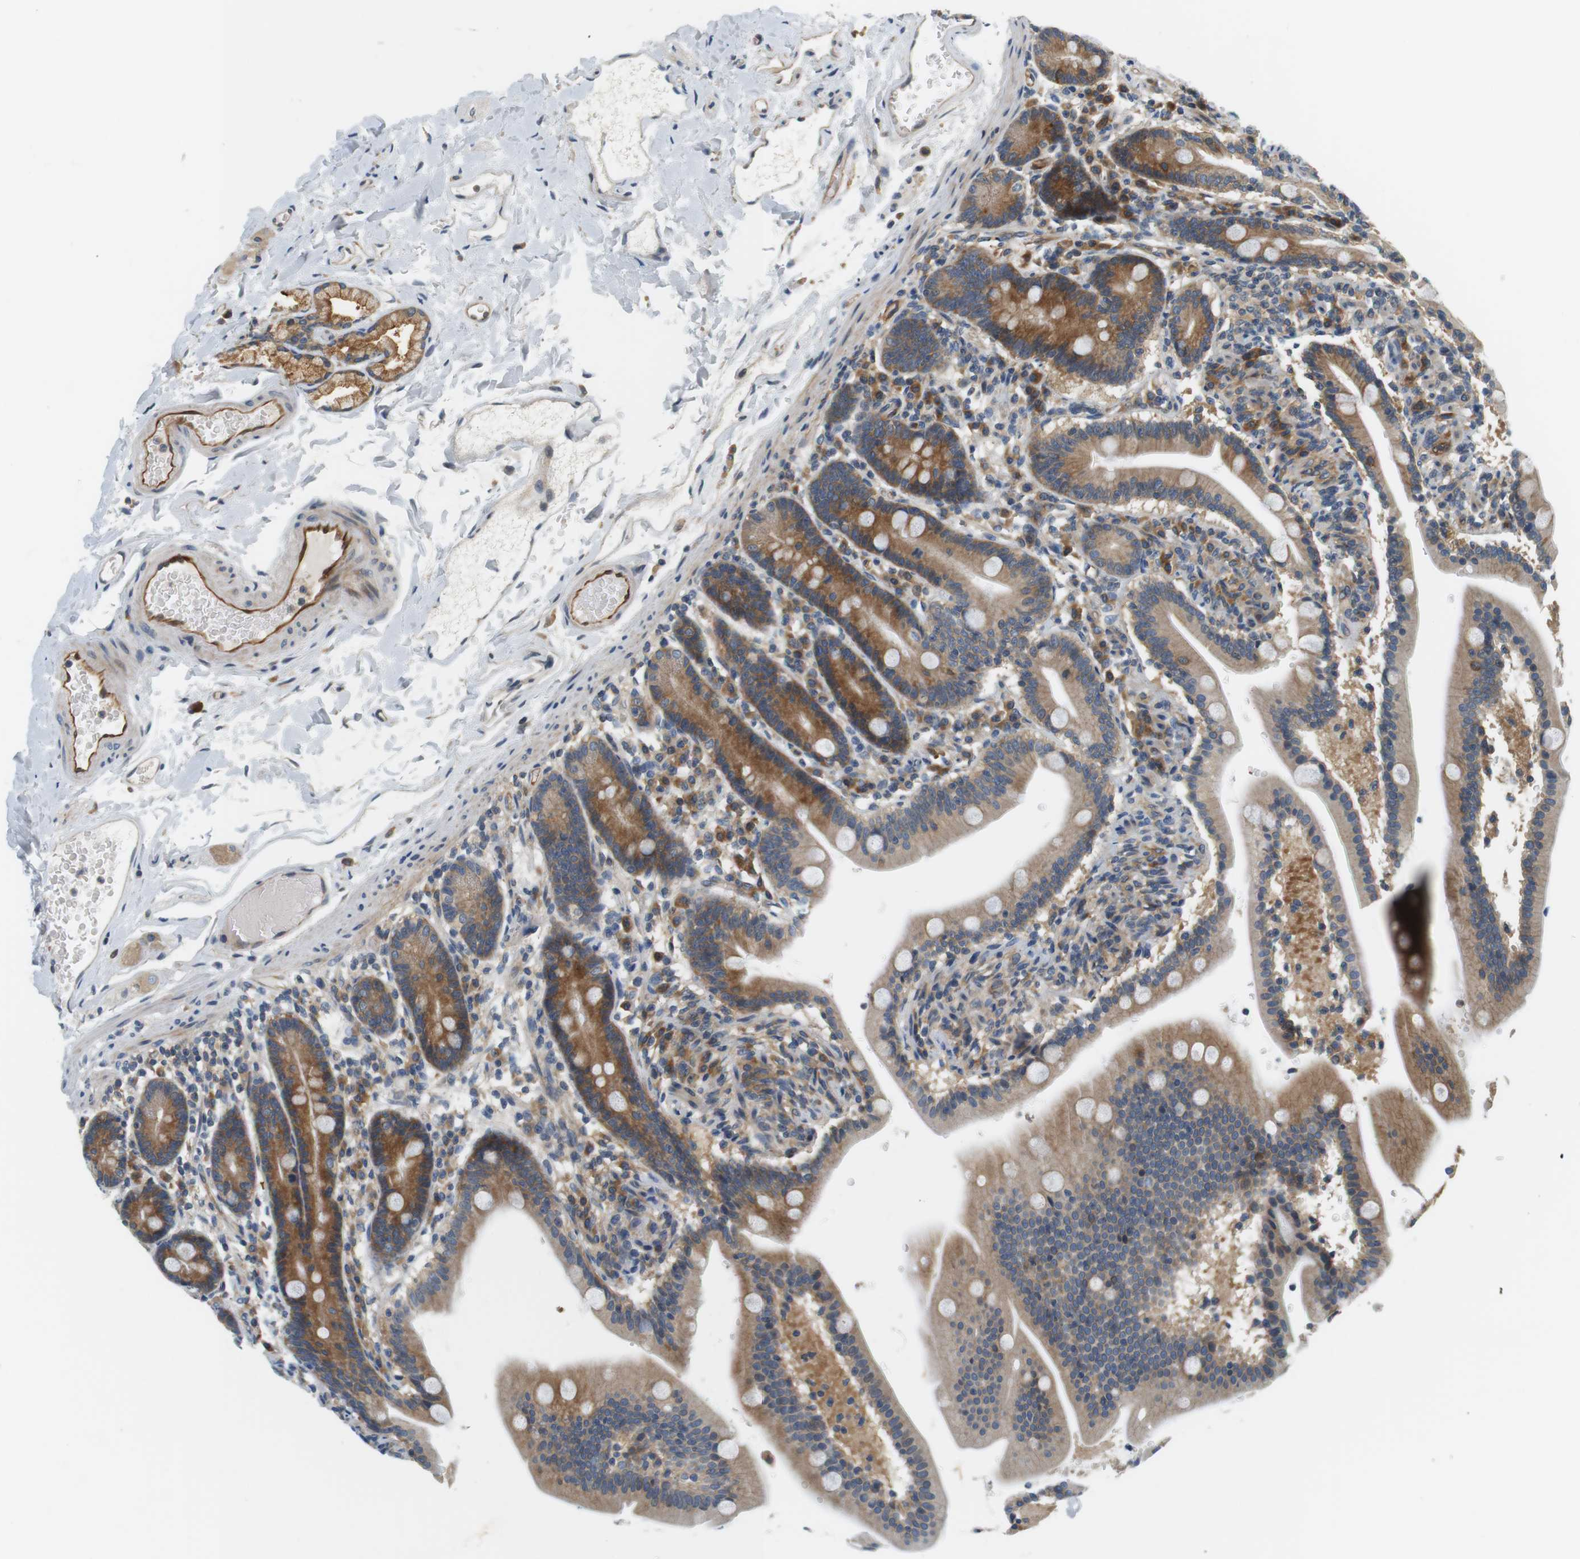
{"staining": {"intensity": "moderate", "quantity": ">75%", "location": "cytoplasmic/membranous"}, "tissue": "duodenum", "cell_type": "Glandular cells", "image_type": "normal", "snomed": [{"axis": "morphology", "description": "Normal tissue, NOS"}, {"axis": "topography", "description": "Duodenum"}], "caption": "This photomicrograph reveals benign duodenum stained with immunohistochemistry (IHC) to label a protein in brown. The cytoplasmic/membranous of glandular cells show moderate positivity for the protein. Nuclei are counter-stained blue.", "gene": "SH3GLB1", "patient": {"sex": "male", "age": 54}}